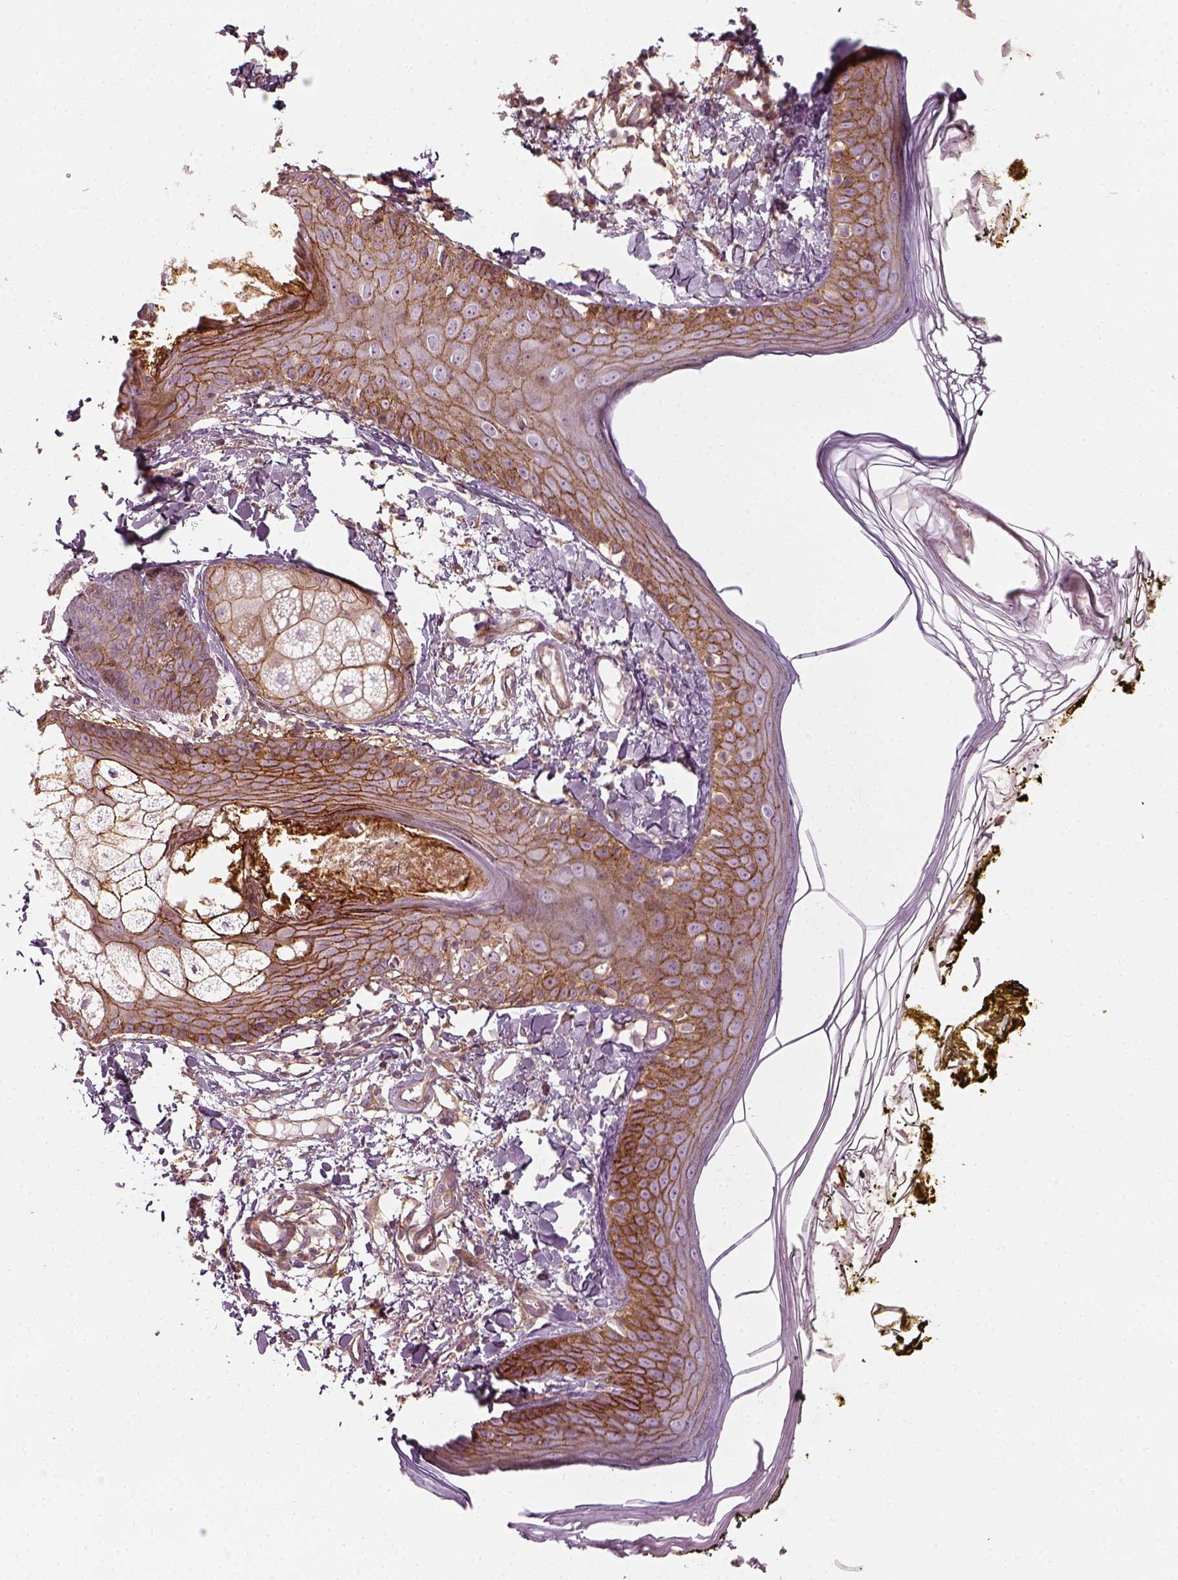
{"staining": {"intensity": "moderate", "quantity": ">75%", "location": "cytoplasmic/membranous"}, "tissue": "skin", "cell_type": "Fibroblasts", "image_type": "normal", "snomed": [{"axis": "morphology", "description": "Normal tissue, NOS"}, {"axis": "topography", "description": "Skin"}], "caption": "Protein expression analysis of benign skin displays moderate cytoplasmic/membranous expression in approximately >75% of fibroblasts.", "gene": "NPTN", "patient": {"sex": "male", "age": 76}}